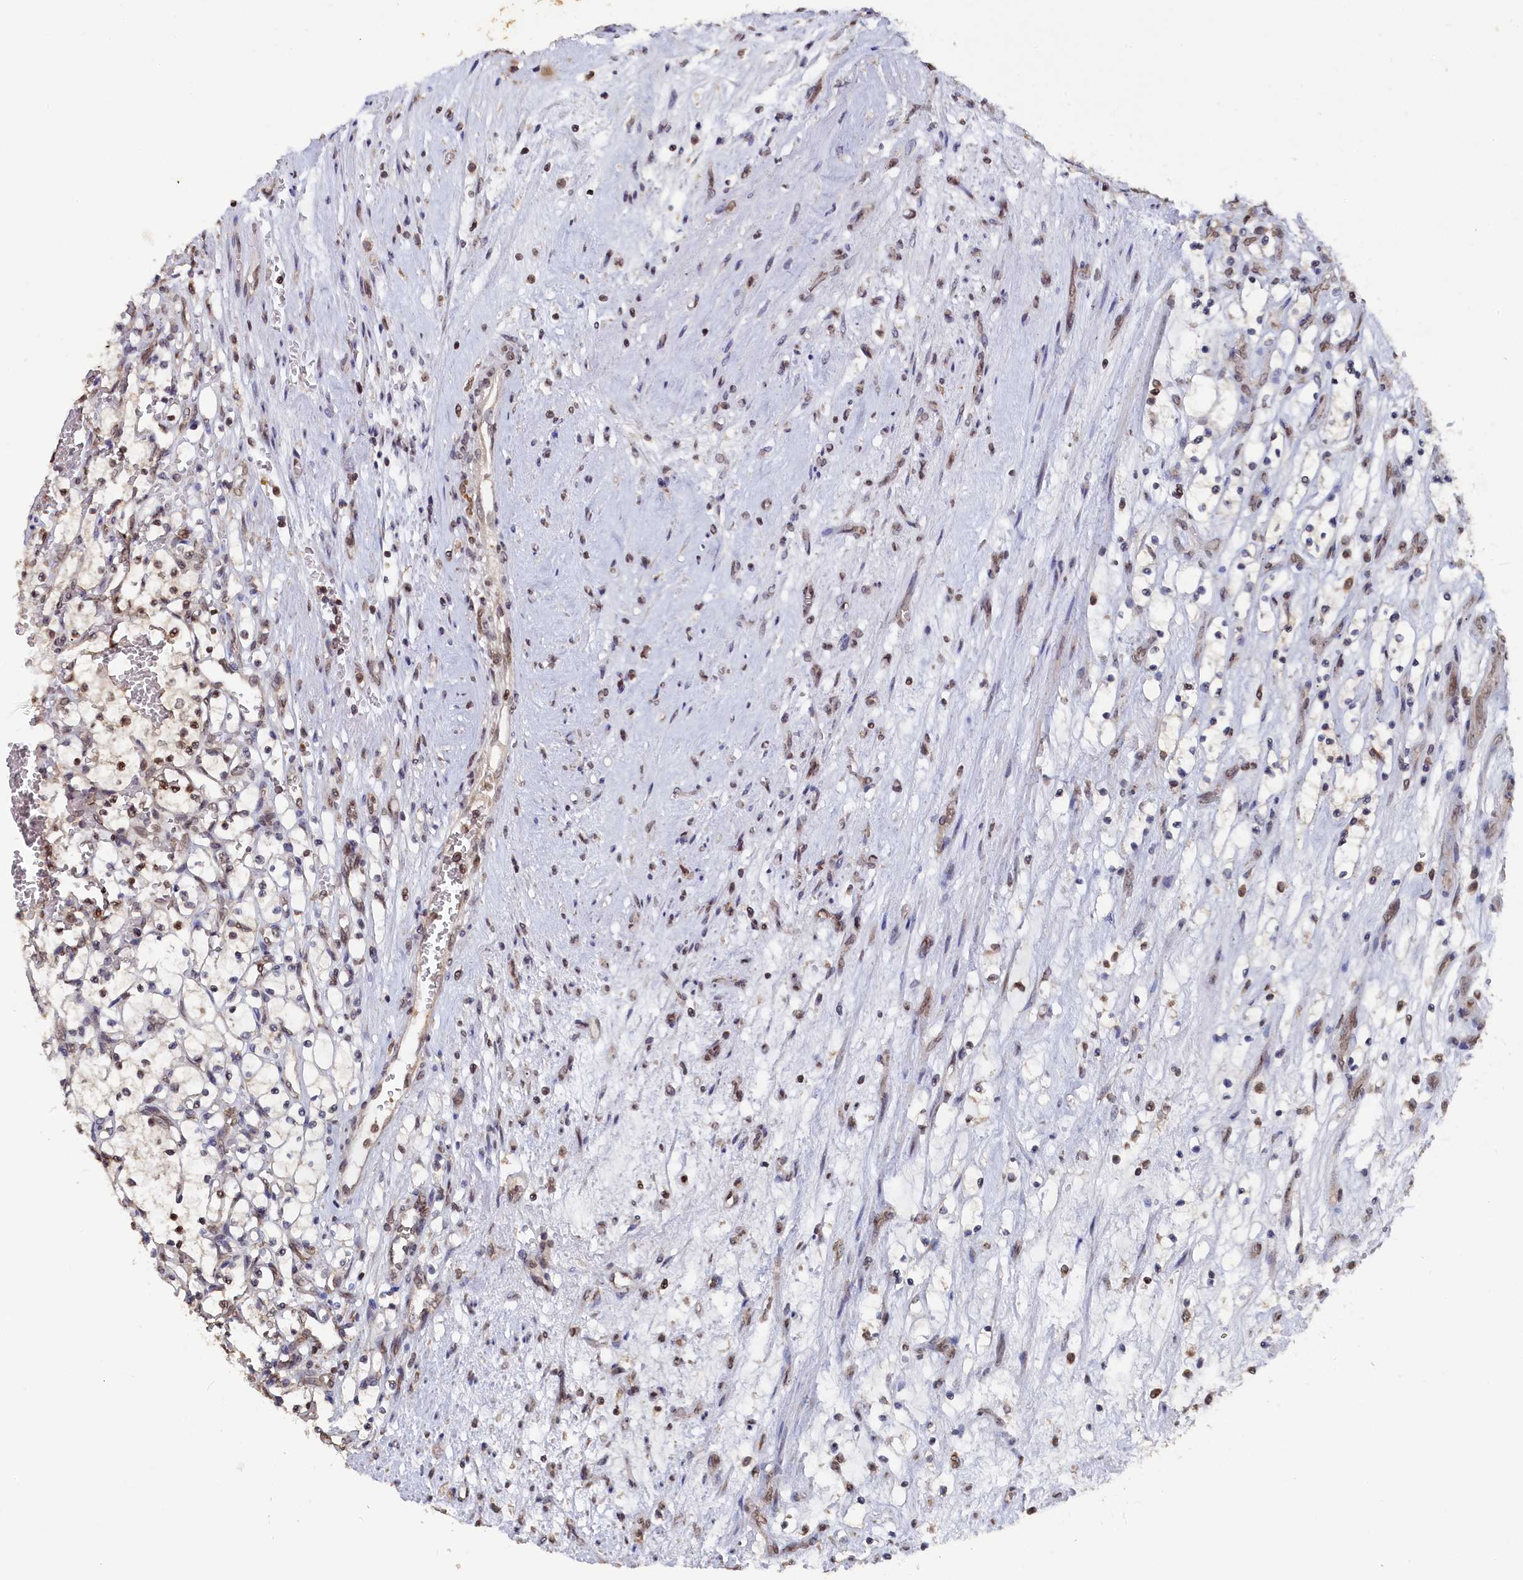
{"staining": {"intensity": "negative", "quantity": "none", "location": "none"}, "tissue": "renal cancer", "cell_type": "Tumor cells", "image_type": "cancer", "snomed": [{"axis": "morphology", "description": "Adenocarcinoma, NOS"}, {"axis": "topography", "description": "Kidney"}], "caption": "This photomicrograph is of renal adenocarcinoma stained with immunohistochemistry (IHC) to label a protein in brown with the nuclei are counter-stained blue. There is no expression in tumor cells.", "gene": "ANKEF1", "patient": {"sex": "female", "age": 69}}